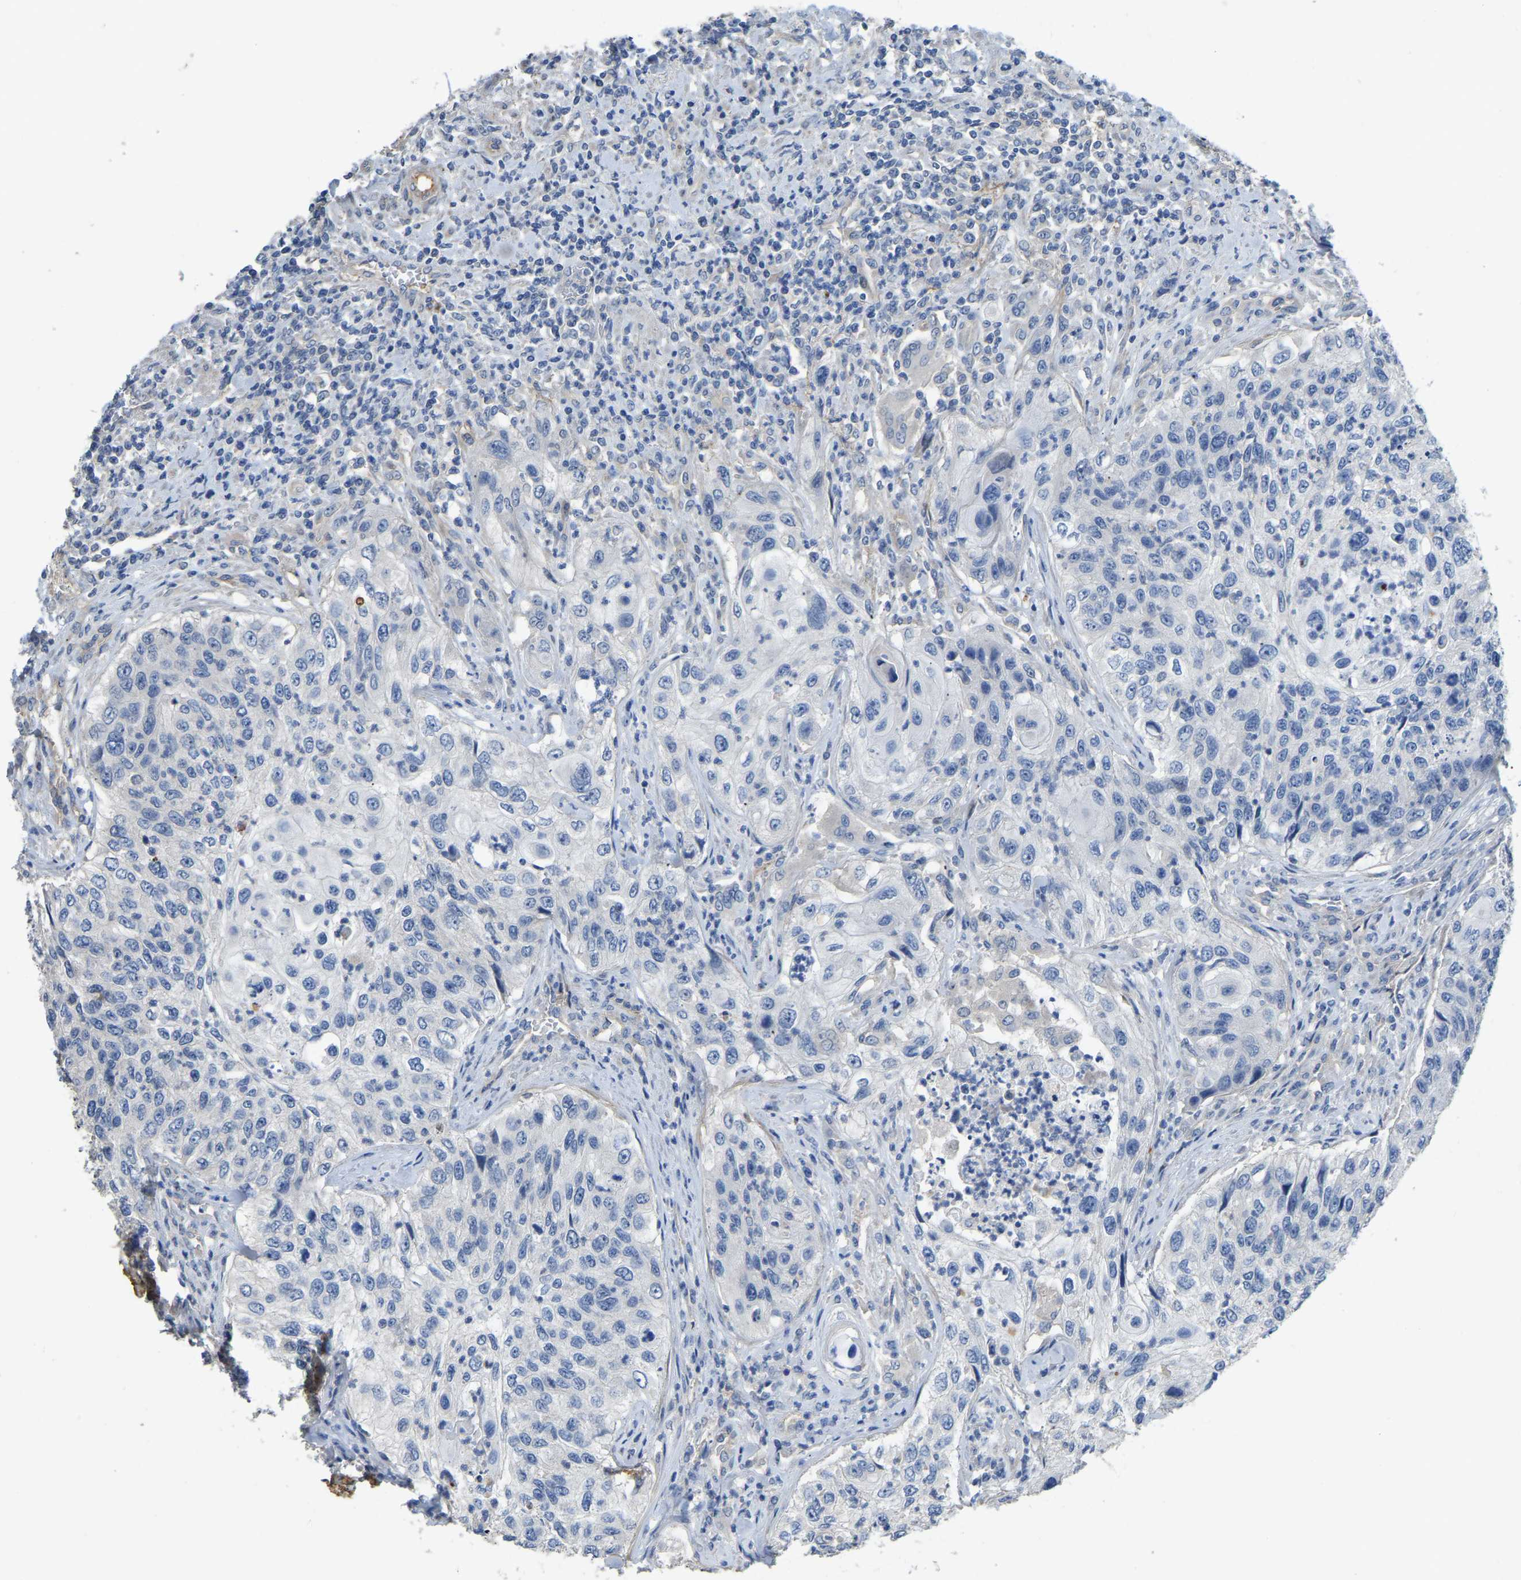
{"staining": {"intensity": "negative", "quantity": "none", "location": "none"}, "tissue": "urothelial cancer", "cell_type": "Tumor cells", "image_type": "cancer", "snomed": [{"axis": "morphology", "description": "Urothelial carcinoma, High grade"}, {"axis": "topography", "description": "Urinary bladder"}], "caption": "Protein analysis of urothelial carcinoma (high-grade) reveals no significant staining in tumor cells.", "gene": "HIGD2B", "patient": {"sex": "female", "age": 60}}